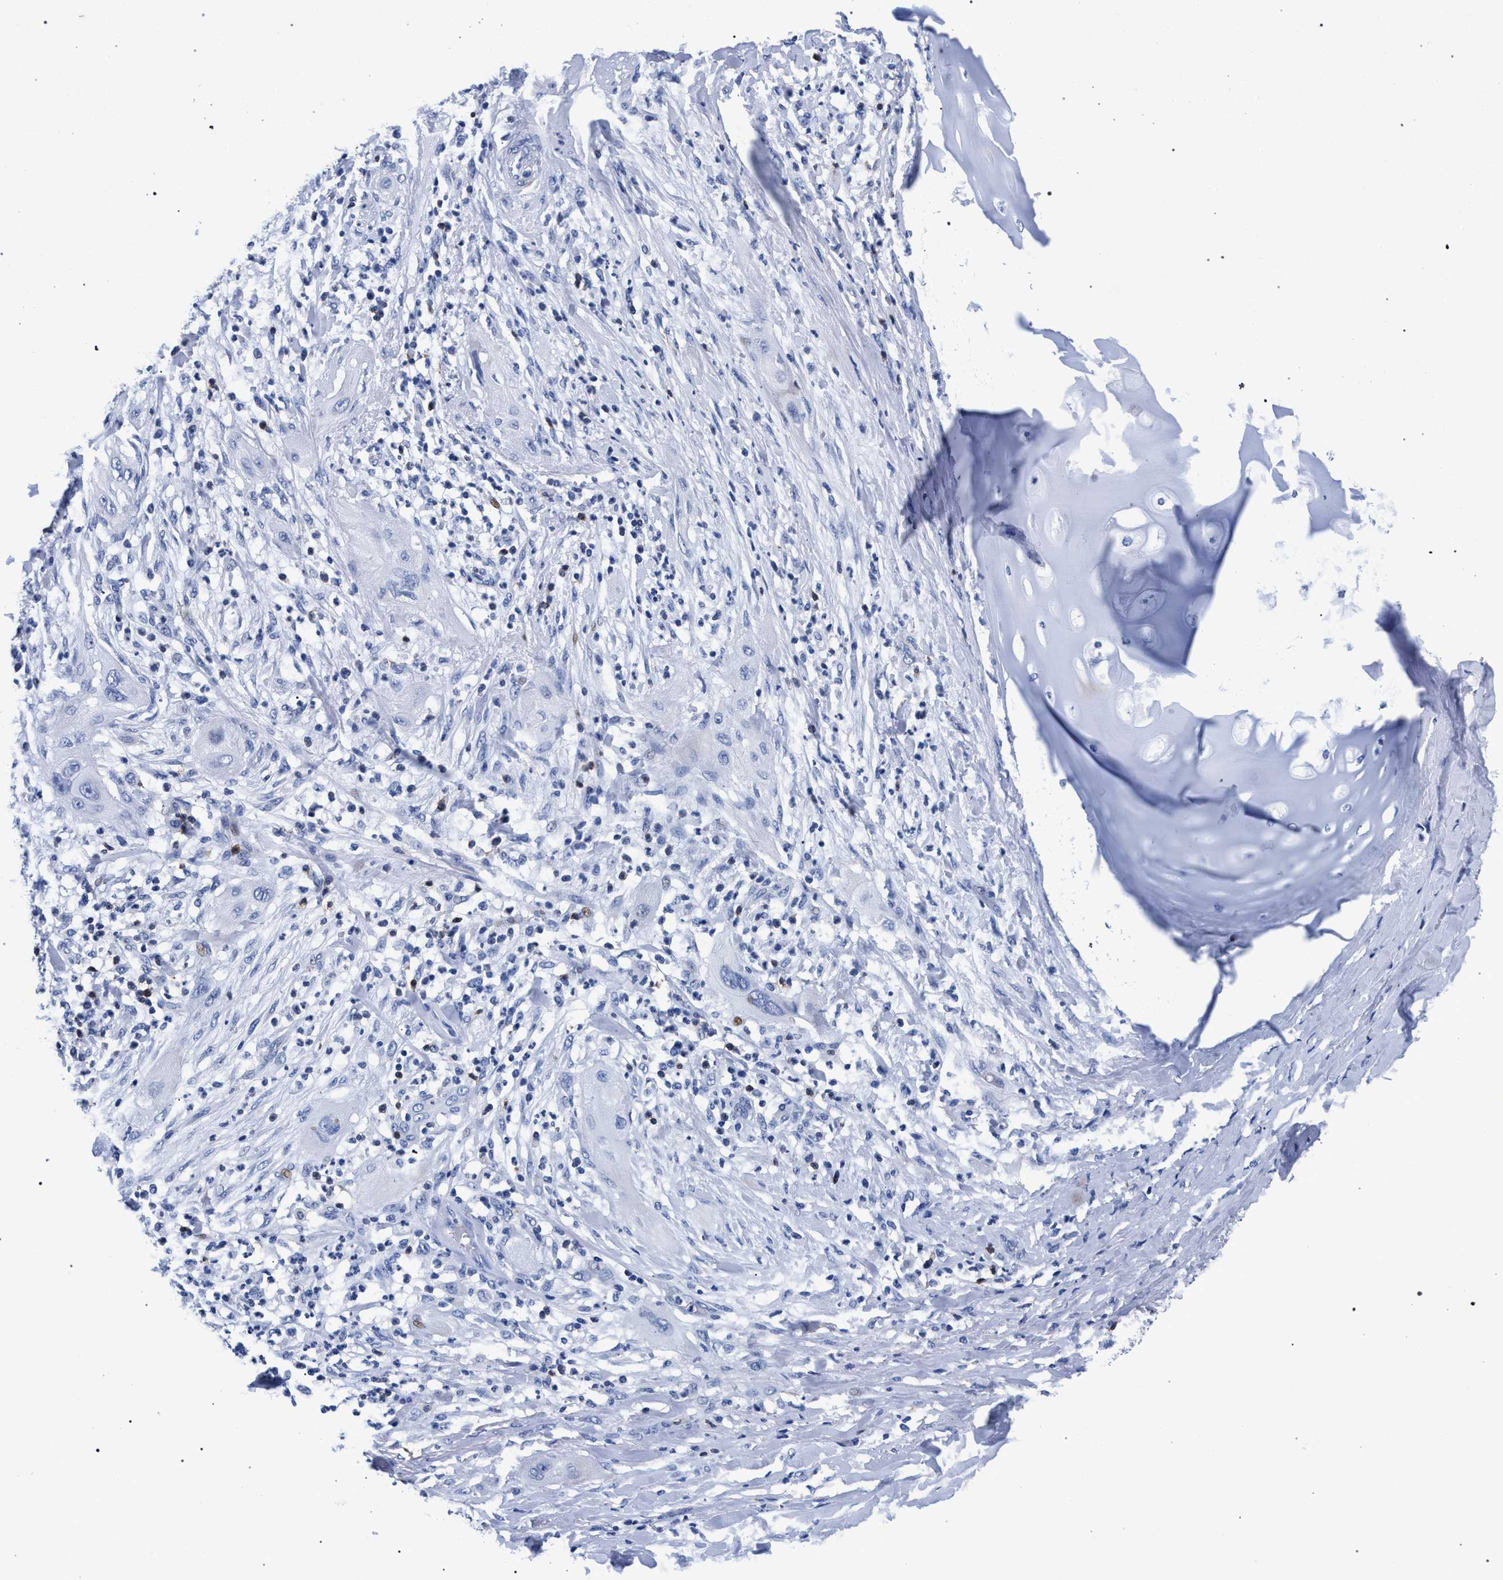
{"staining": {"intensity": "negative", "quantity": "none", "location": "none"}, "tissue": "lung cancer", "cell_type": "Tumor cells", "image_type": "cancer", "snomed": [{"axis": "morphology", "description": "Squamous cell carcinoma, NOS"}, {"axis": "topography", "description": "Lung"}], "caption": "Tumor cells show no significant protein positivity in lung cancer. (IHC, brightfield microscopy, high magnification).", "gene": "KLRK1", "patient": {"sex": "female", "age": 47}}